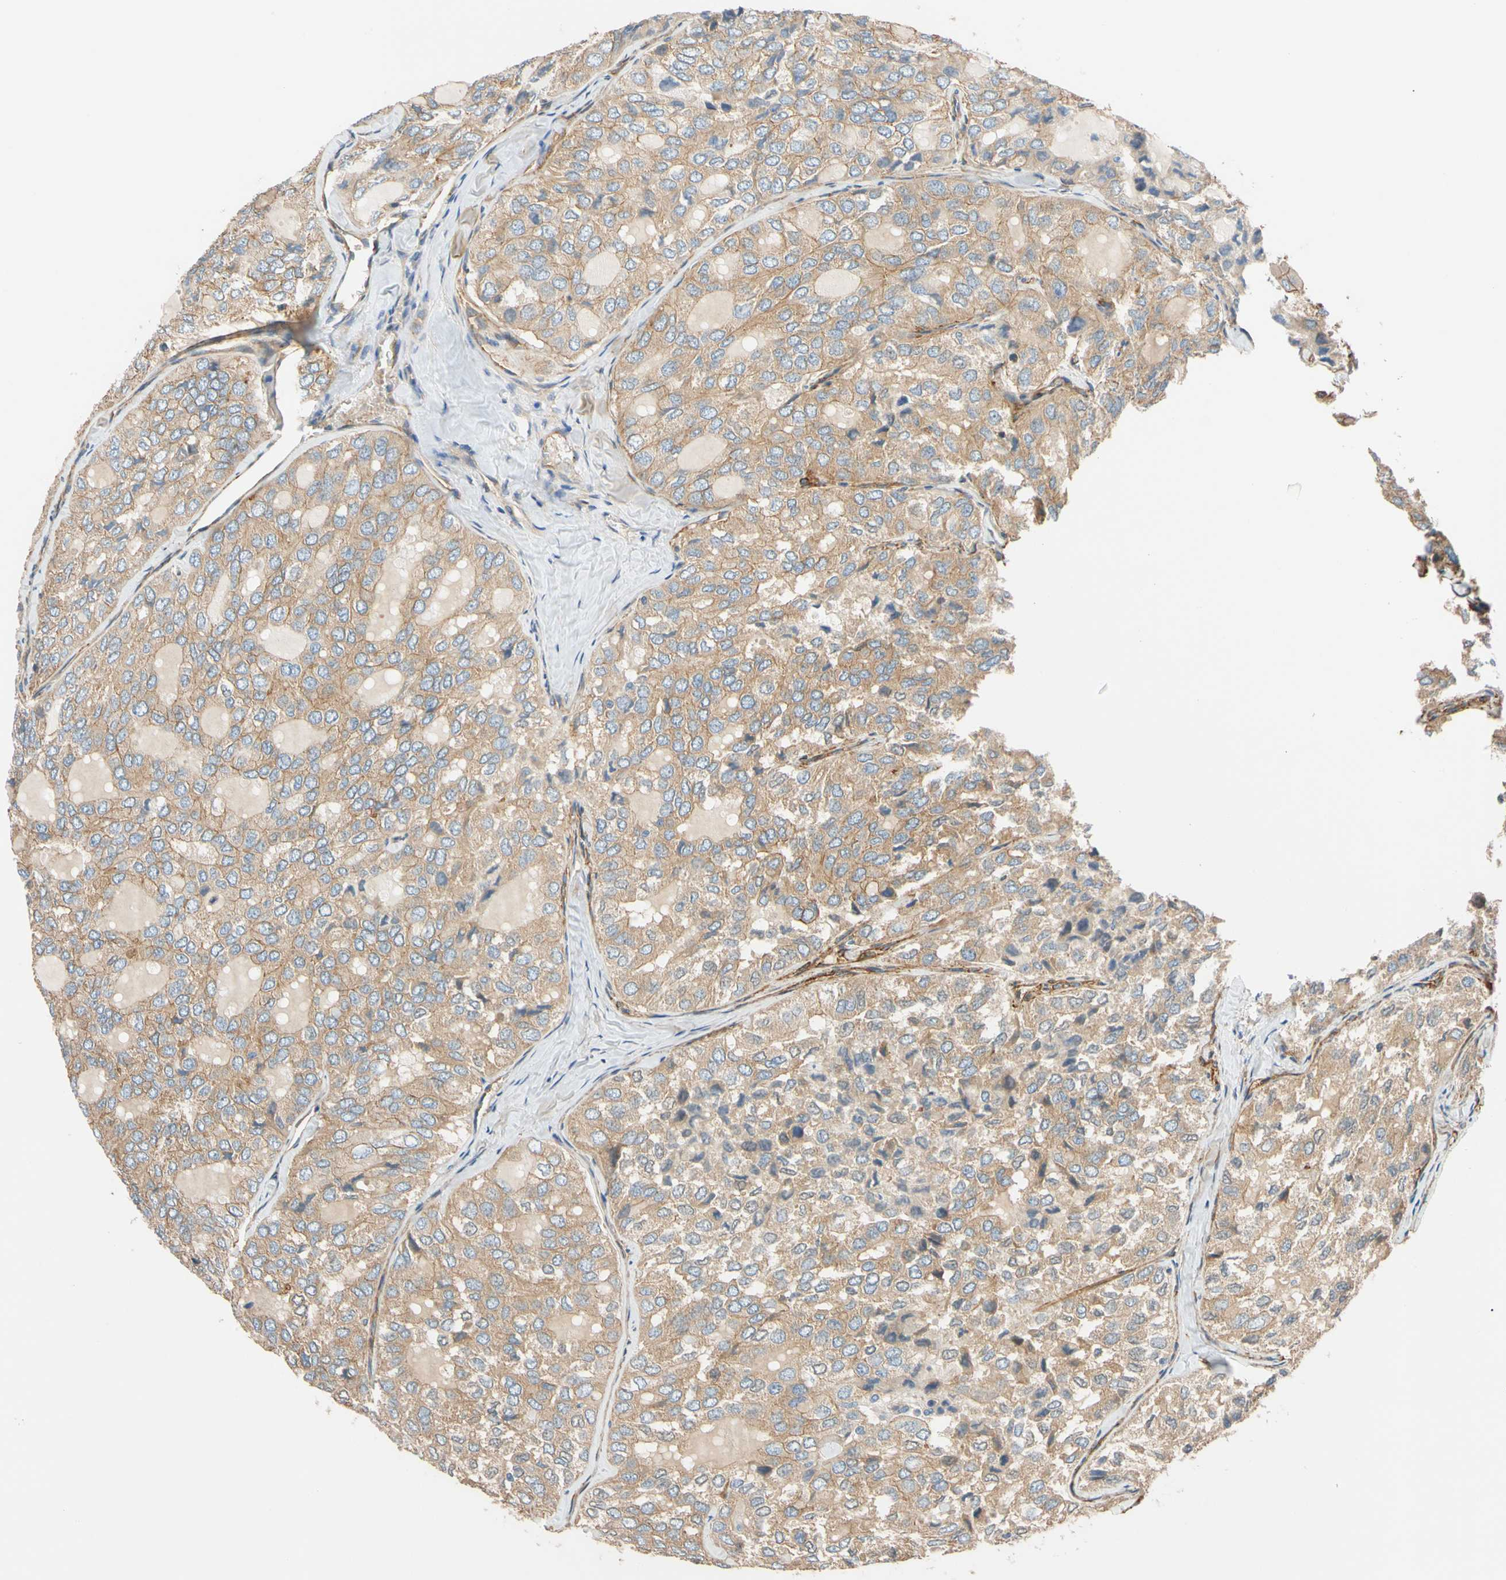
{"staining": {"intensity": "weak", "quantity": ">75%", "location": "cytoplasmic/membranous"}, "tissue": "thyroid cancer", "cell_type": "Tumor cells", "image_type": "cancer", "snomed": [{"axis": "morphology", "description": "Follicular adenoma carcinoma, NOS"}, {"axis": "topography", "description": "Thyroid gland"}], "caption": "Immunohistochemistry (IHC) of follicular adenoma carcinoma (thyroid) displays low levels of weak cytoplasmic/membranous positivity in approximately >75% of tumor cells. (DAB (3,3'-diaminobenzidine) IHC with brightfield microscopy, high magnification).", "gene": "SPTAN1", "patient": {"sex": "male", "age": 75}}